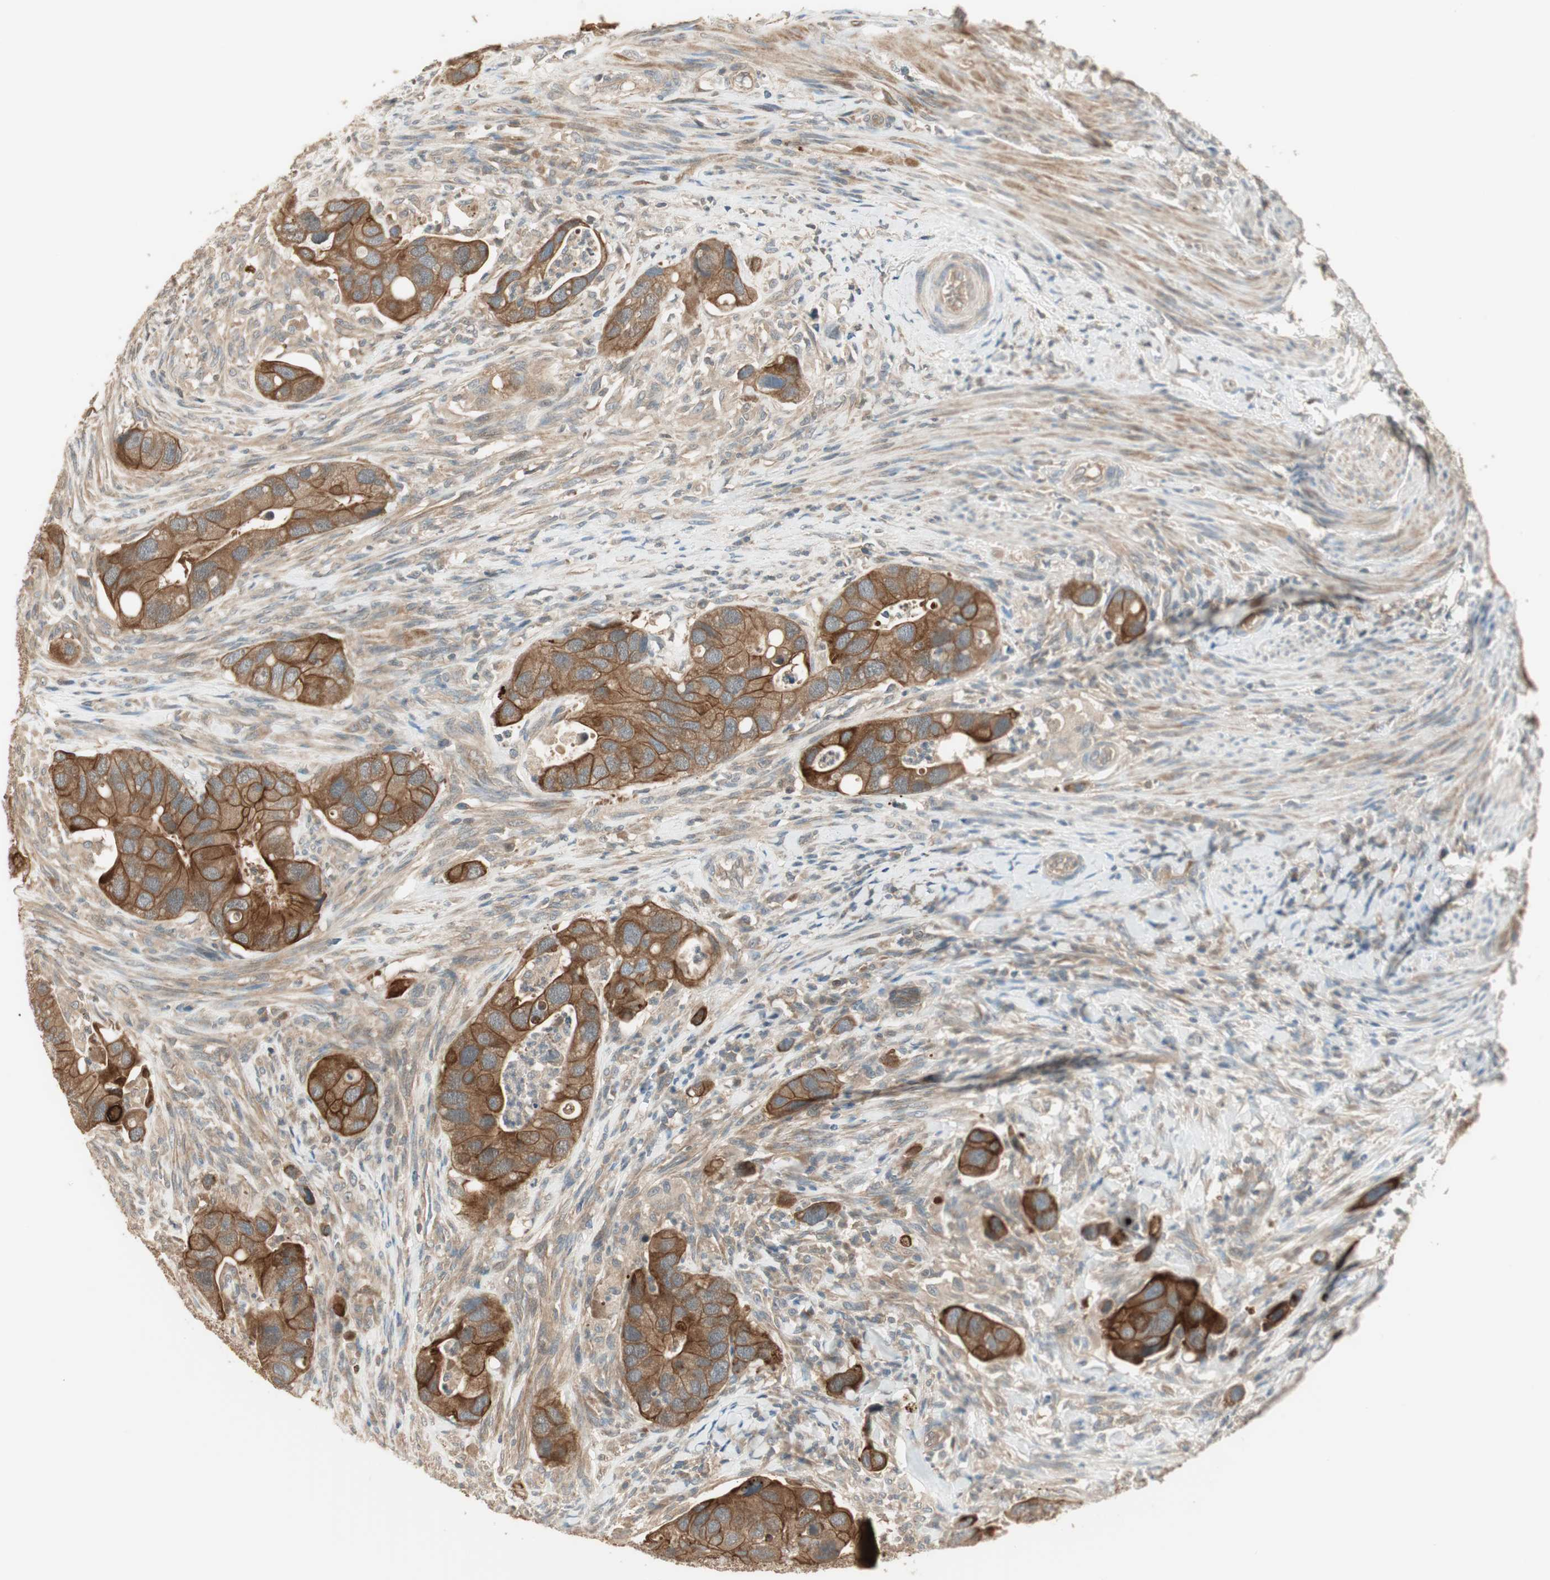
{"staining": {"intensity": "moderate", "quantity": ">75%", "location": "cytoplasmic/membranous"}, "tissue": "colorectal cancer", "cell_type": "Tumor cells", "image_type": "cancer", "snomed": [{"axis": "morphology", "description": "Adenocarcinoma, NOS"}, {"axis": "topography", "description": "Rectum"}], "caption": "IHC photomicrograph of human colorectal cancer stained for a protein (brown), which shows medium levels of moderate cytoplasmic/membranous staining in about >75% of tumor cells.", "gene": "PFDN5", "patient": {"sex": "female", "age": 57}}